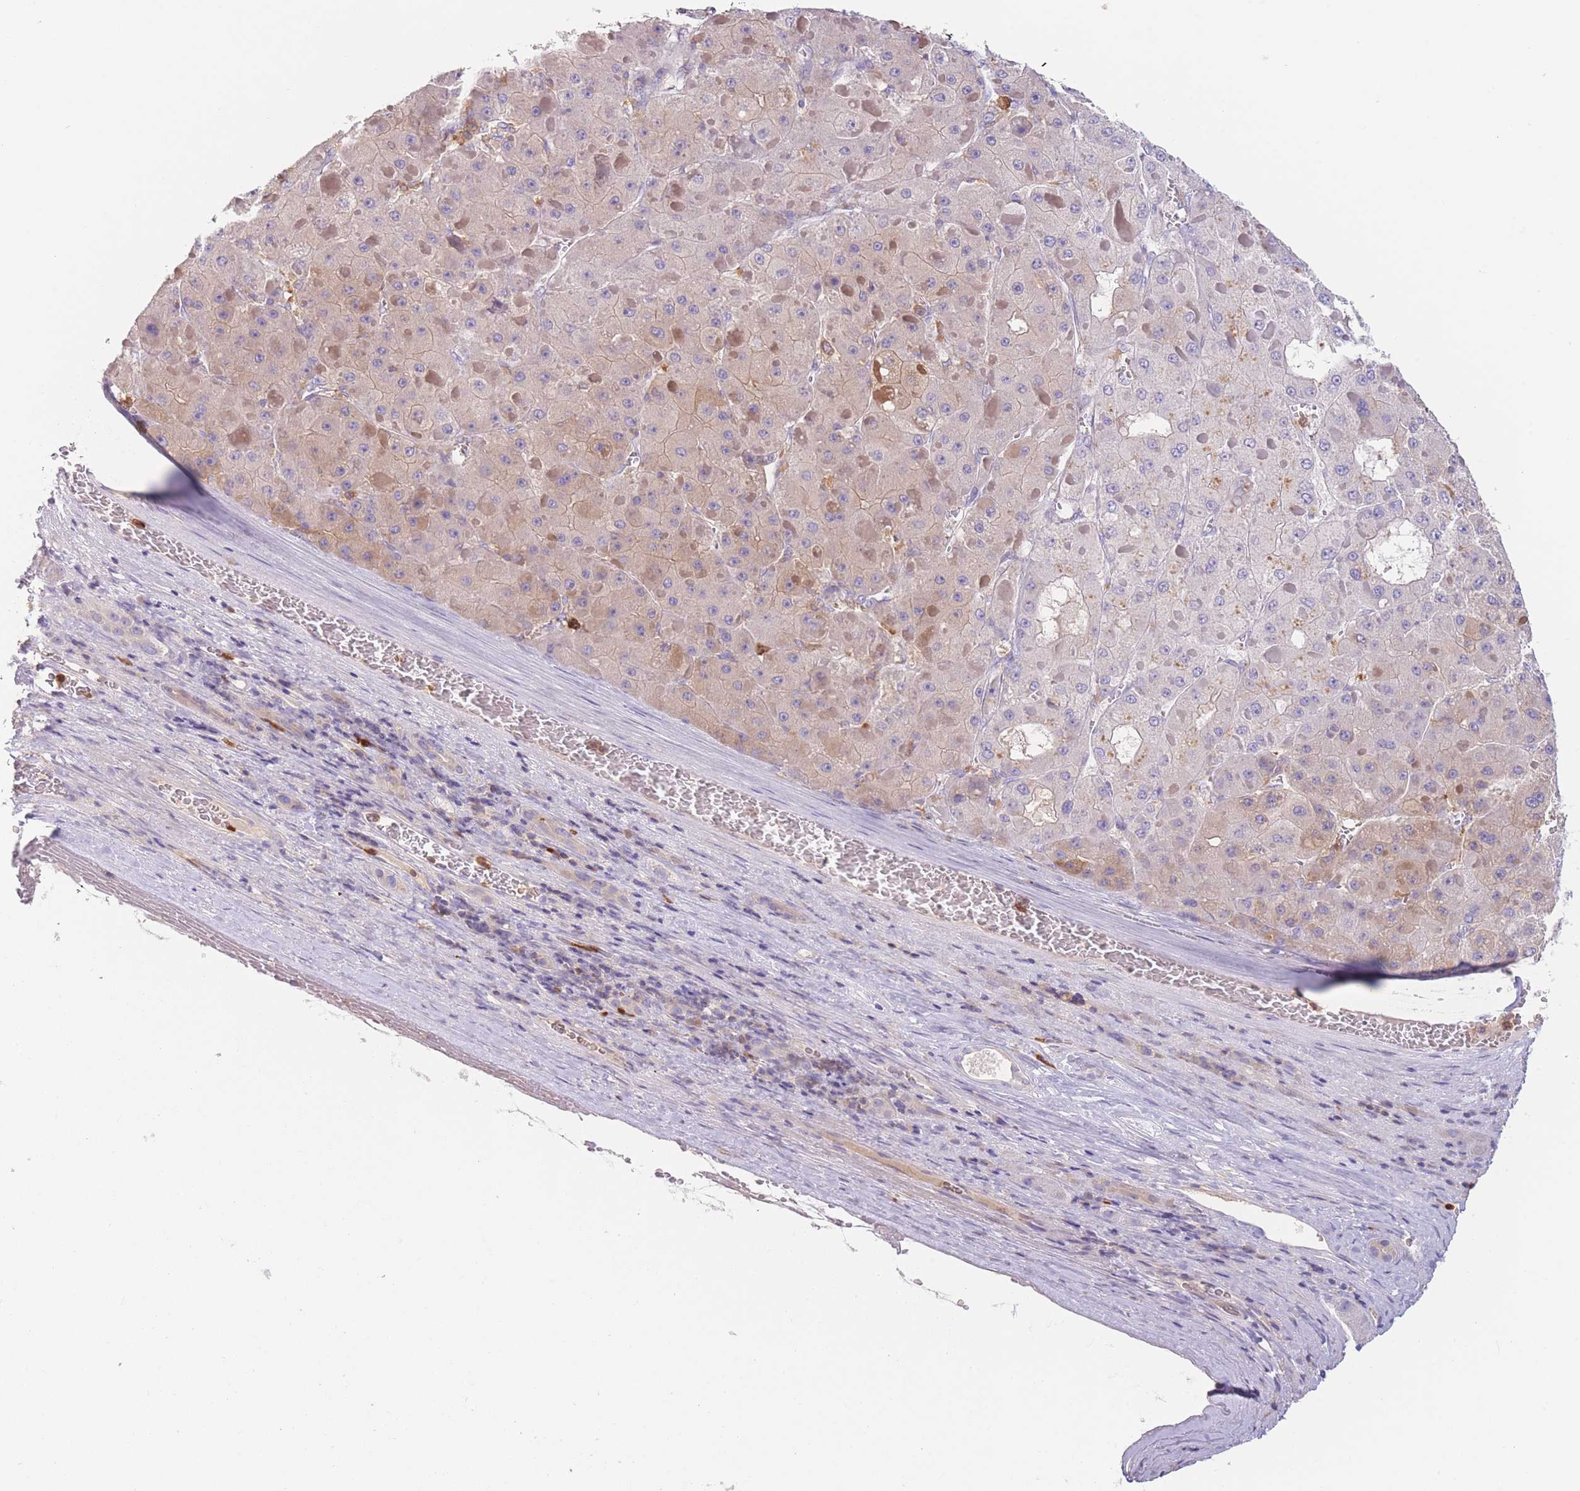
{"staining": {"intensity": "weak", "quantity": "<25%", "location": "cytoplasmic/membranous"}, "tissue": "liver cancer", "cell_type": "Tumor cells", "image_type": "cancer", "snomed": [{"axis": "morphology", "description": "Carcinoma, Hepatocellular, NOS"}, {"axis": "topography", "description": "Liver"}], "caption": "This is a micrograph of IHC staining of hepatocellular carcinoma (liver), which shows no positivity in tumor cells. (Stains: DAB (3,3'-diaminobenzidine) immunohistochemistry with hematoxylin counter stain, Microscopy: brightfield microscopy at high magnification).", "gene": "ST3GAL4", "patient": {"sex": "female", "age": 73}}